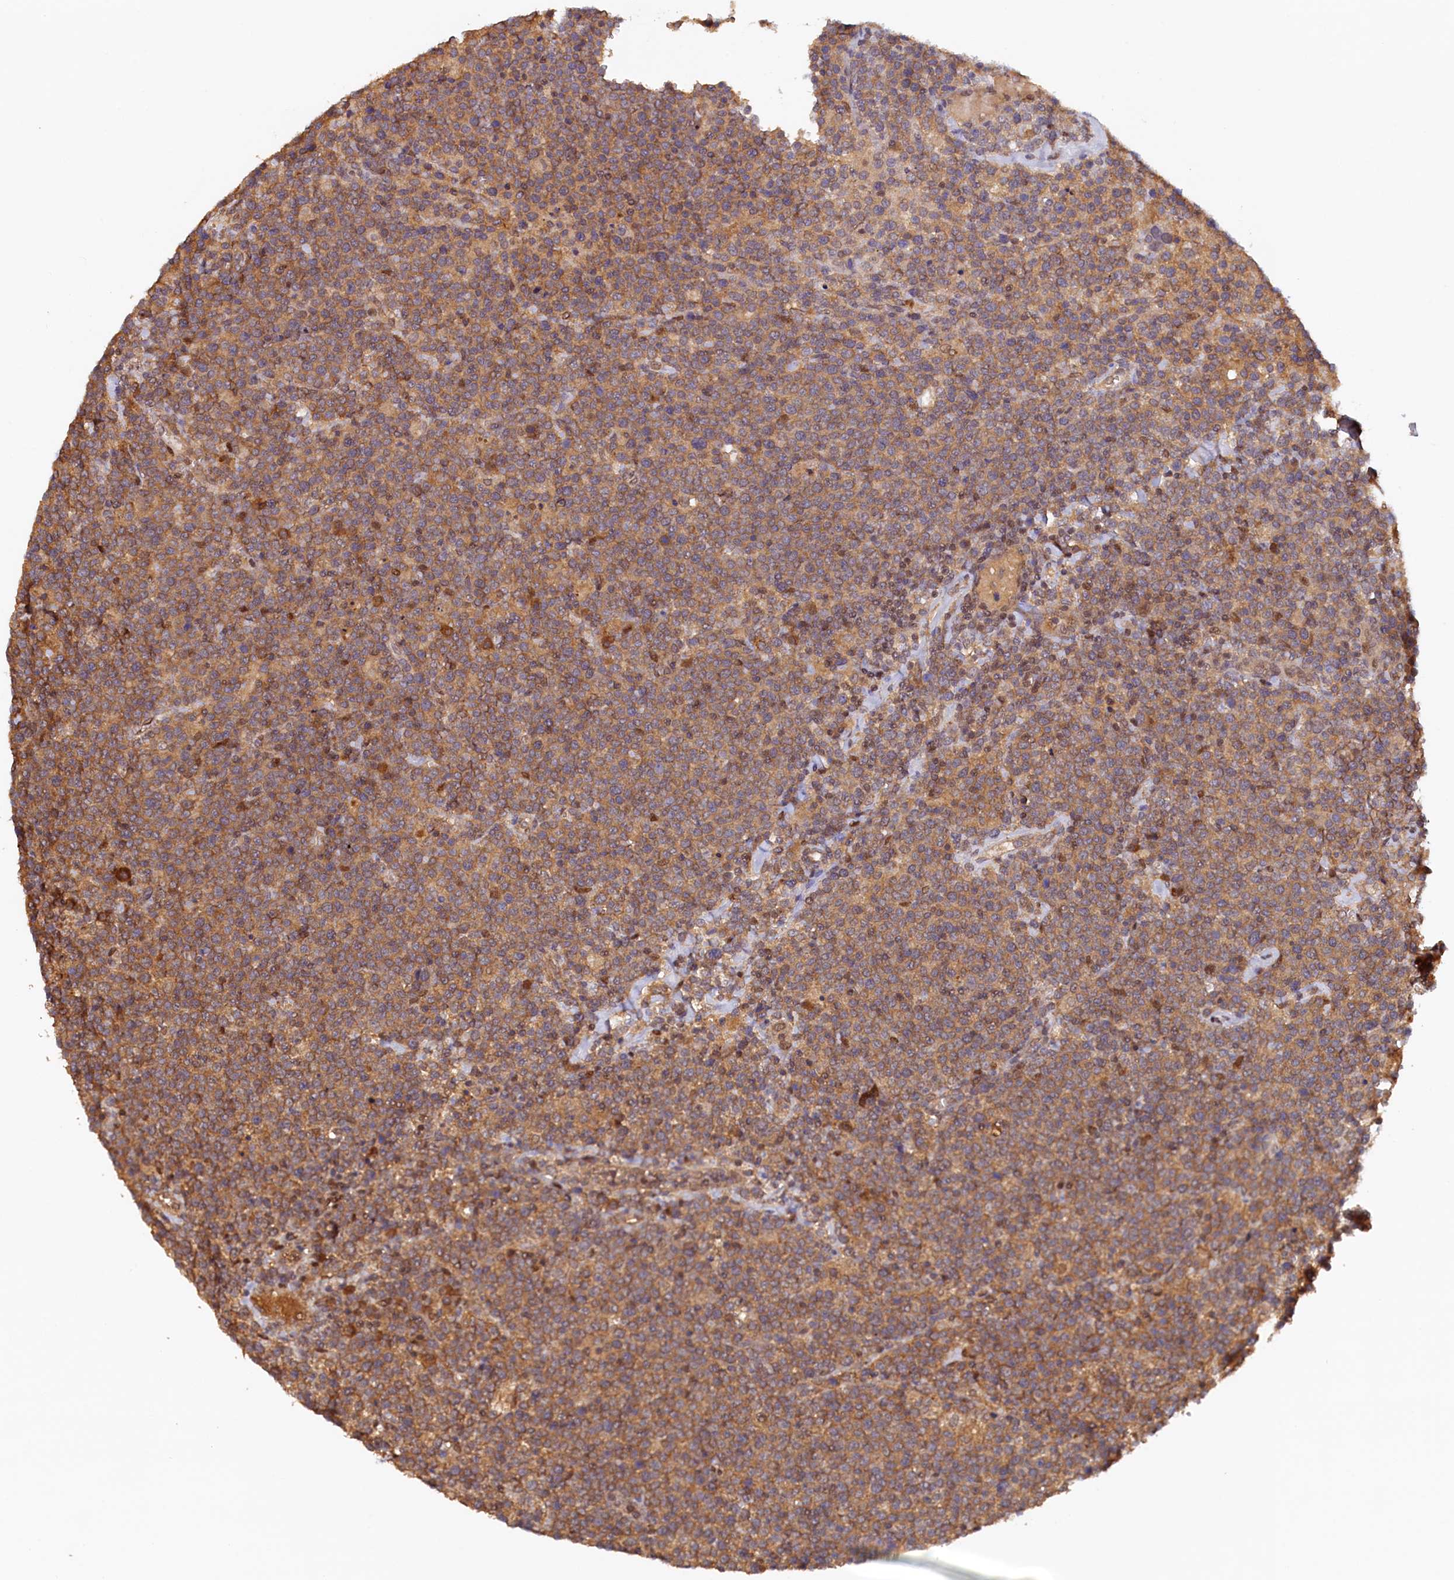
{"staining": {"intensity": "moderate", "quantity": ">75%", "location": "cytoplasmic/membranous"}, "tissue": "lymphoma", "cell_type": "Tumor cells", "image_type": "cancer", "snomed": [{"axis": "morphology", "description": "Malignant lymphoma, non-Hodgkin's type, High grade"}, {"axis": "topography", "description": "Lymph node"}], "caption": "Immunohistochemistry (IHC) (DAB) staining of malignant lymphoma, non-Hodgkin's type (high-grade) demonstrates moderate cytoplasmic/membranous protein staining in about >75% of tumor cells. Using DAB (brown) and hematoxylin (blue) stains, captured at high magnification using brightfield microscopy.", "gene": "UBL7", "patient": {"sex": "male", "age": 61}}